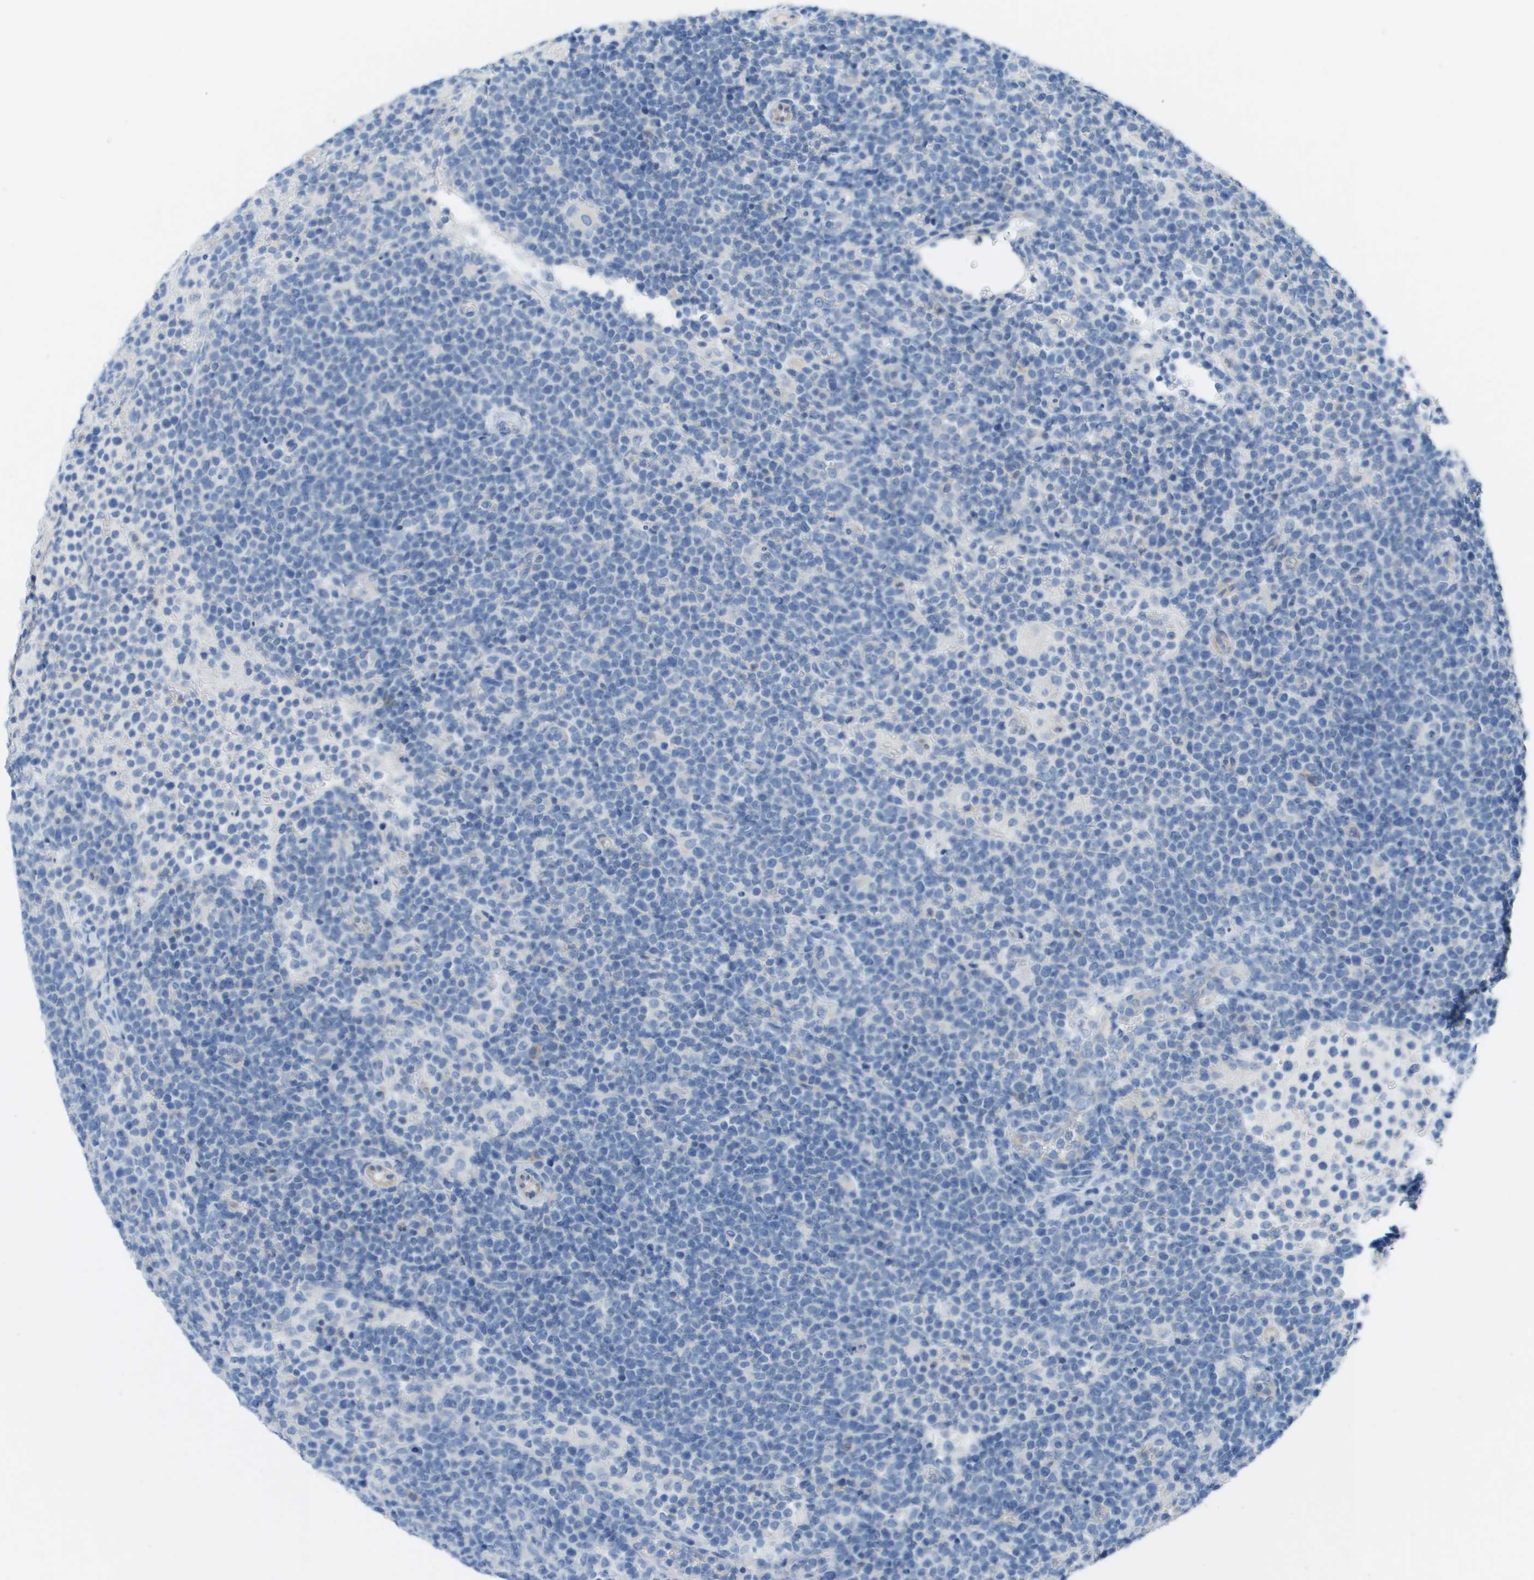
{"staining": {"intensity": "negative", "quantity": "none", "location": "none"}, "tissue": "lymphoma", "cell_type": "Tumor cells", "image_type": "cancer", "snomed": [{"axis": "morphology", "description": "Malignant lymphoma, non-Hodgkin's type, High grade"}, {"axis": "topography", "description": "Lymph node"}], "caption": "Lymphoma was stained to show a protein in brown. There is no significant expression in tumor cells. The staining is performed using DAB (3,3'-diaminobenzidine) brown chromogen with nuclei counter-stained in using hematoxylin.", "gene": "CD46", "patient": {"sex": "male", "age": 61}}